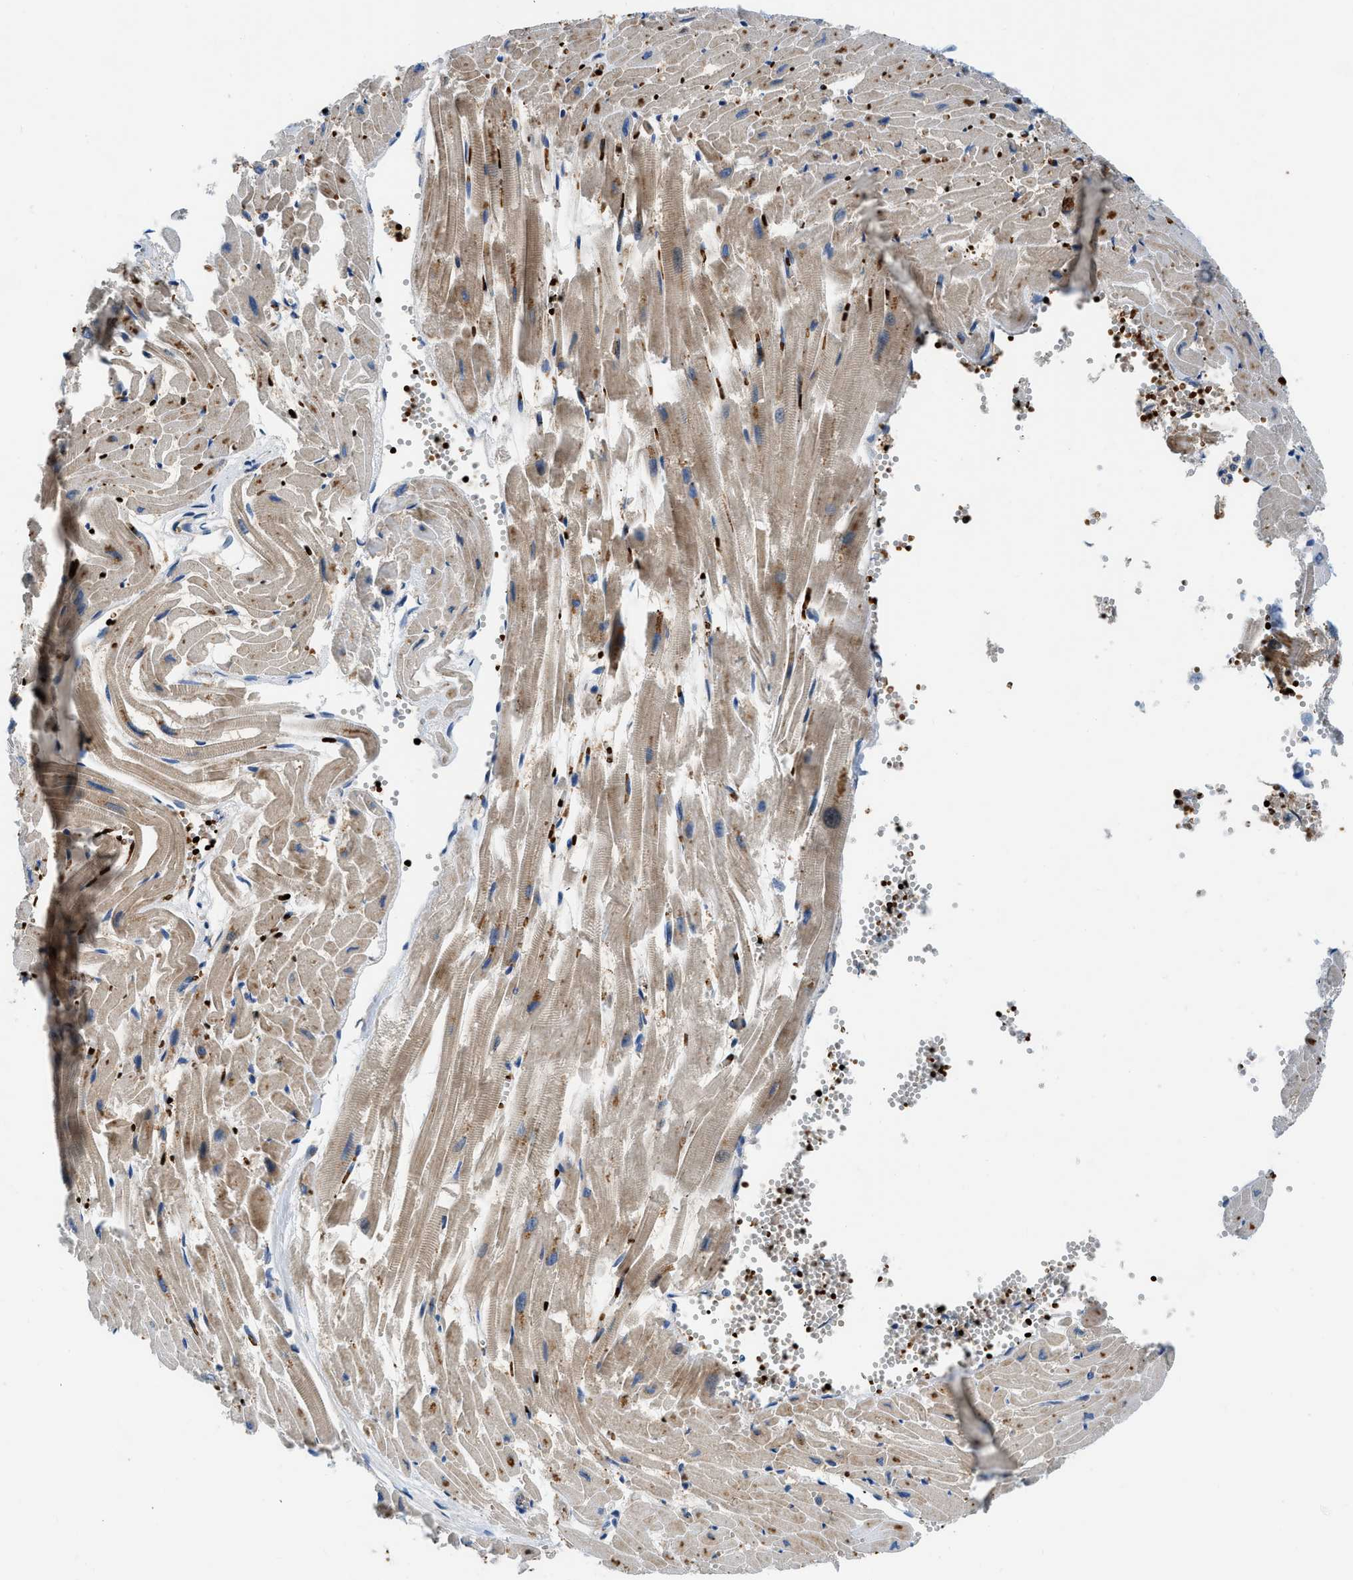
{"staining": {"intensity": "moderate", "quantity": "25%-75%", "location": "cytoplasmic/membranous"}, "tissue": "heart muscle", "cell_type": "Cardiomyocytes", "image_type": "normal", "snomed": [{"axis": "morphology", "description": "Normal tissue, NOS"}, {"axis": "topography", "description": "Heart"}], "caption": "A medium amount of moderate cytoplasmic/membranous expression is identified in approximately 25%-75% of cardiomyocytes in unremarkable heart muscle.", "gene": "ZNF831", "patient": {"sex": "female", "age": 19}}